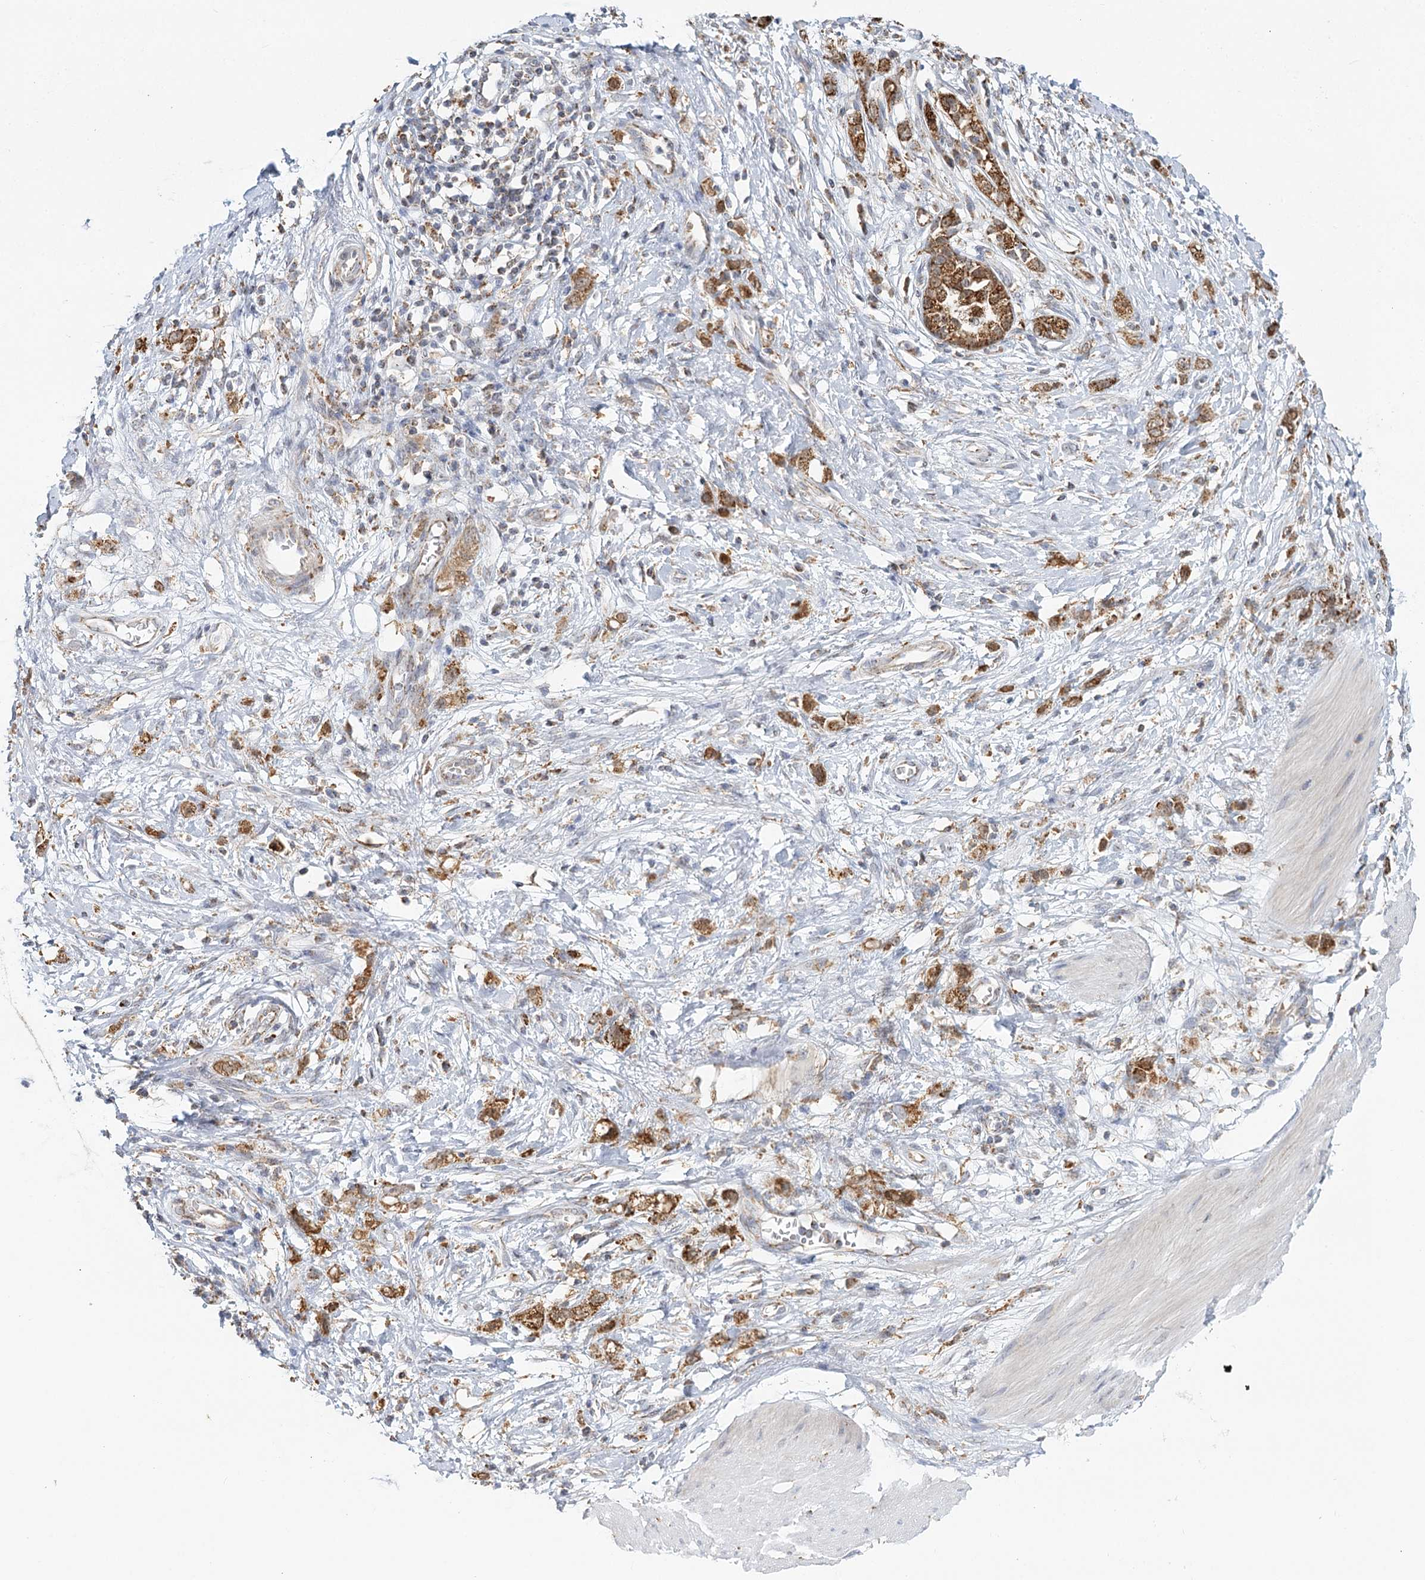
{"staining": {"intensity": "strong", "quantity": ">75%", "location": "cytoplasmic/membranous"}, "tissue": "stomach cancer", "cell_type": "Tumor cells", "image_type": "cancer", "snomed": [{"axis": "morphology", "description": "Adenocarcinoma, NOS"}, {"axis": "topography", "description": "Stomach"}], "caption": "DAB (3,3'-diaminobenzidine) immunohistochemical staining of human stomach cancer displays strong cytoplasmic/membranous protein expression in about >75% of tumor cells.", "gene": "TAS1R1", "patient": {"sex": "female", "age": 76}}